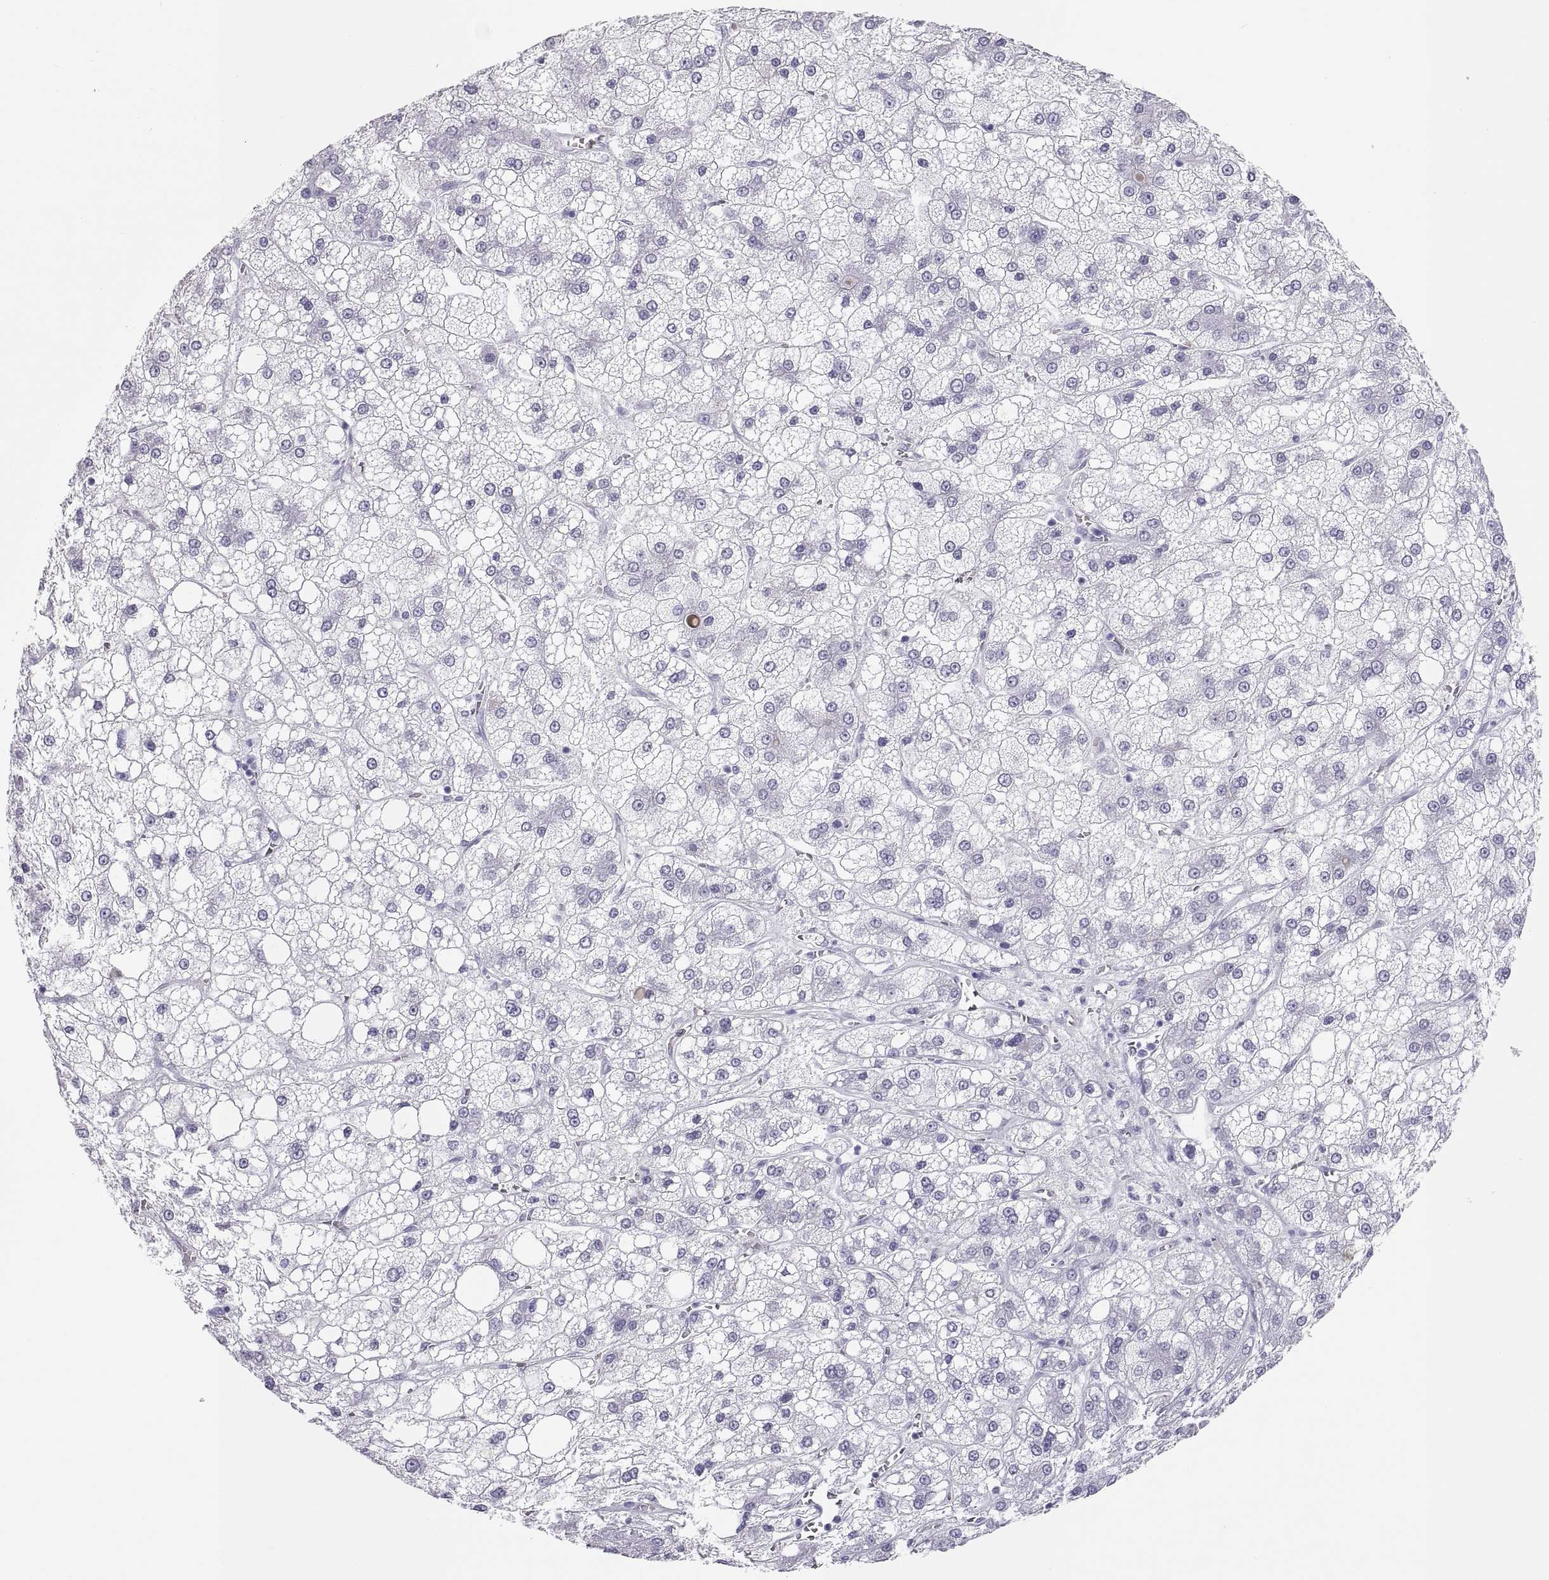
{"staining": {"intensity": "negative", "quantity": "none", "location": "none"}, "tissue": "liver cancer", "cell_type": "Tumor cells", "image_type": "cancer", "snomed": [{"axis": "morphology", "description": "Carcinoma, Hepatocellular, NOS"}, {"axis": "topography", "description": "Liver"}], "caption": "A photomicrograph of liver cancer (hepatocellular carcinoma) stained for a protein displays no brown staining in tumor cells.", "gene": "SEMG1", "patient": {"sex": "male", "age": 73}}